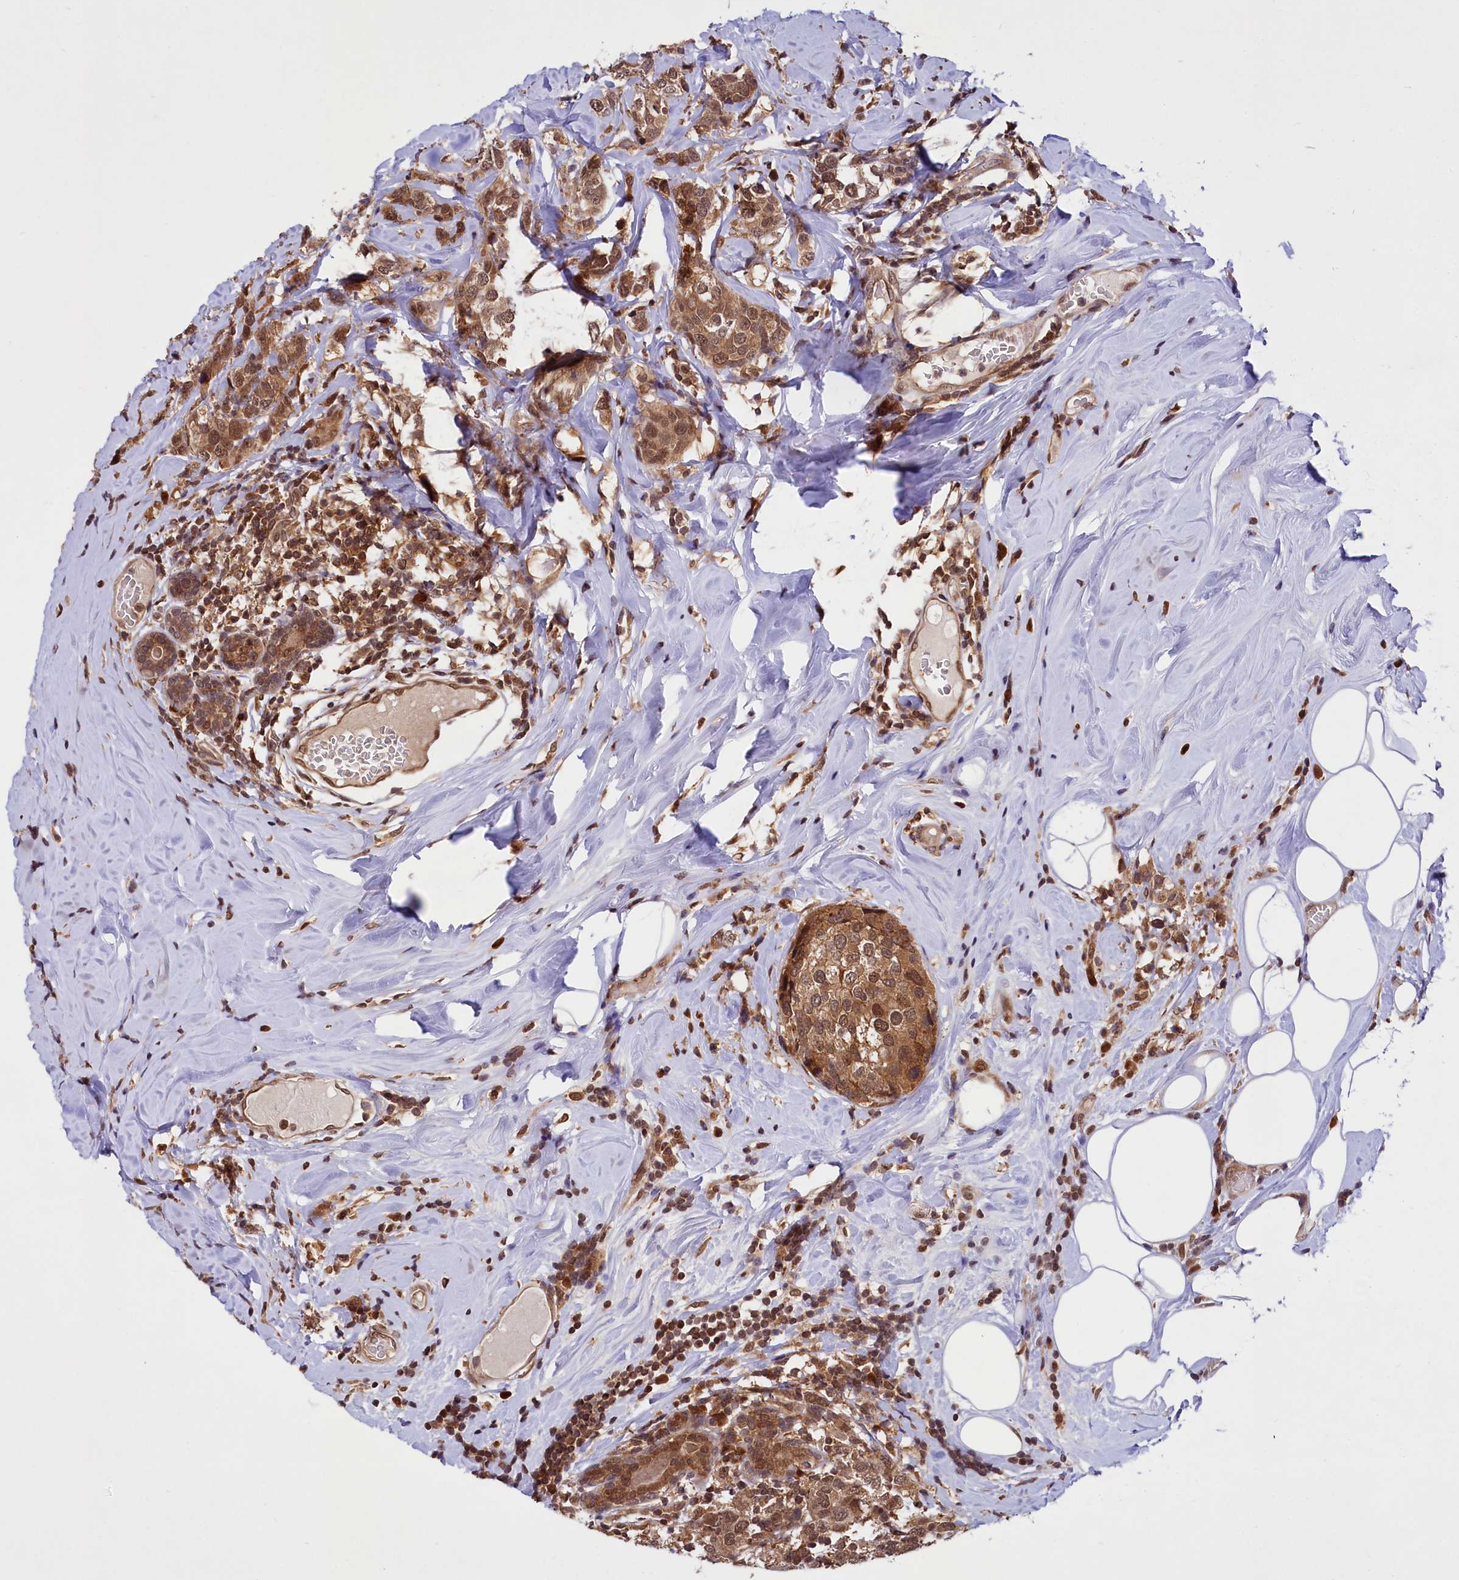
{"staining": {"intensity": "moderate", "quantity": ">75%", "location": "cytoplasmic/membranous,nuclear"}, "tissue": "breast cancer", "cell_type": "Tumor cells", "image_type": "cancer", "snomed": [{"axis": "morphology", "description": "Lobular carcinoma"}, {"axis": "topography", "description": "Breast"}], "caption": "Approximately >75% of tumor cells in breast cancer (lobular carcinoma) display moderate cytoplasmic/membranous and nuclear protein positivity as visualized by brown immunohistochemical staining.", "gene": "UBE3A", "patient": {"sex": "female", "age": 59}}